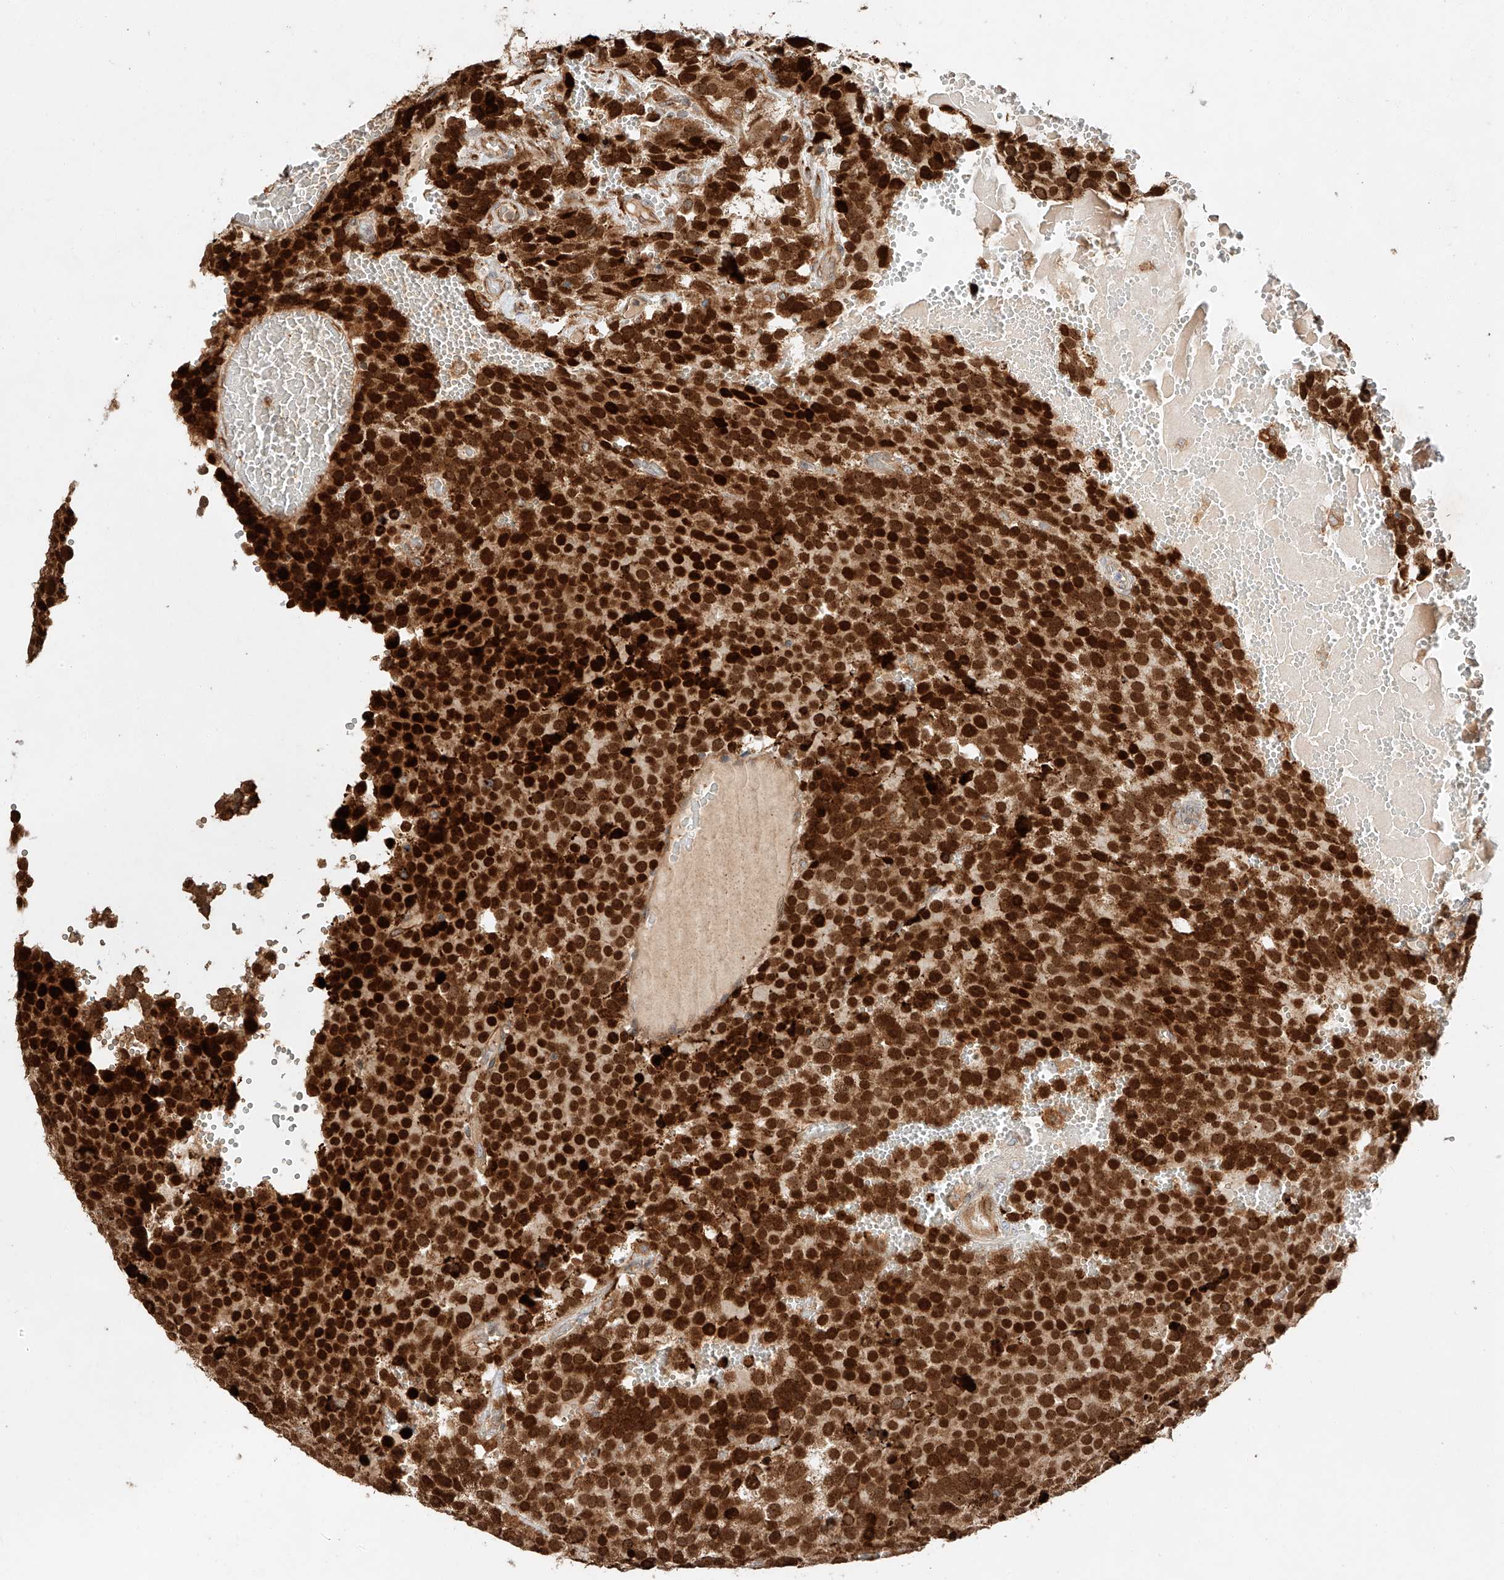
{"staining": {"intensity": "strong", "quantity": ">75%", "location": "cytoplasmic/membranous,nuclear"}, "tissue": "testis cancer", "cell_type": "Tumor cells", "image_type": "cancer", "snomed": [{"axis": "morphology", "description": "Seminoma, NOS"}, {"axis": "topography", "description": "Testis"}], "caption": "A brown stain labels strong cytoplasmic/membranous and nuclear expression of a protein in human testis cancer (seminoma) tumor cells.", "gene": "ZNF84", "patient": {"sex": "male", "age": 71}}